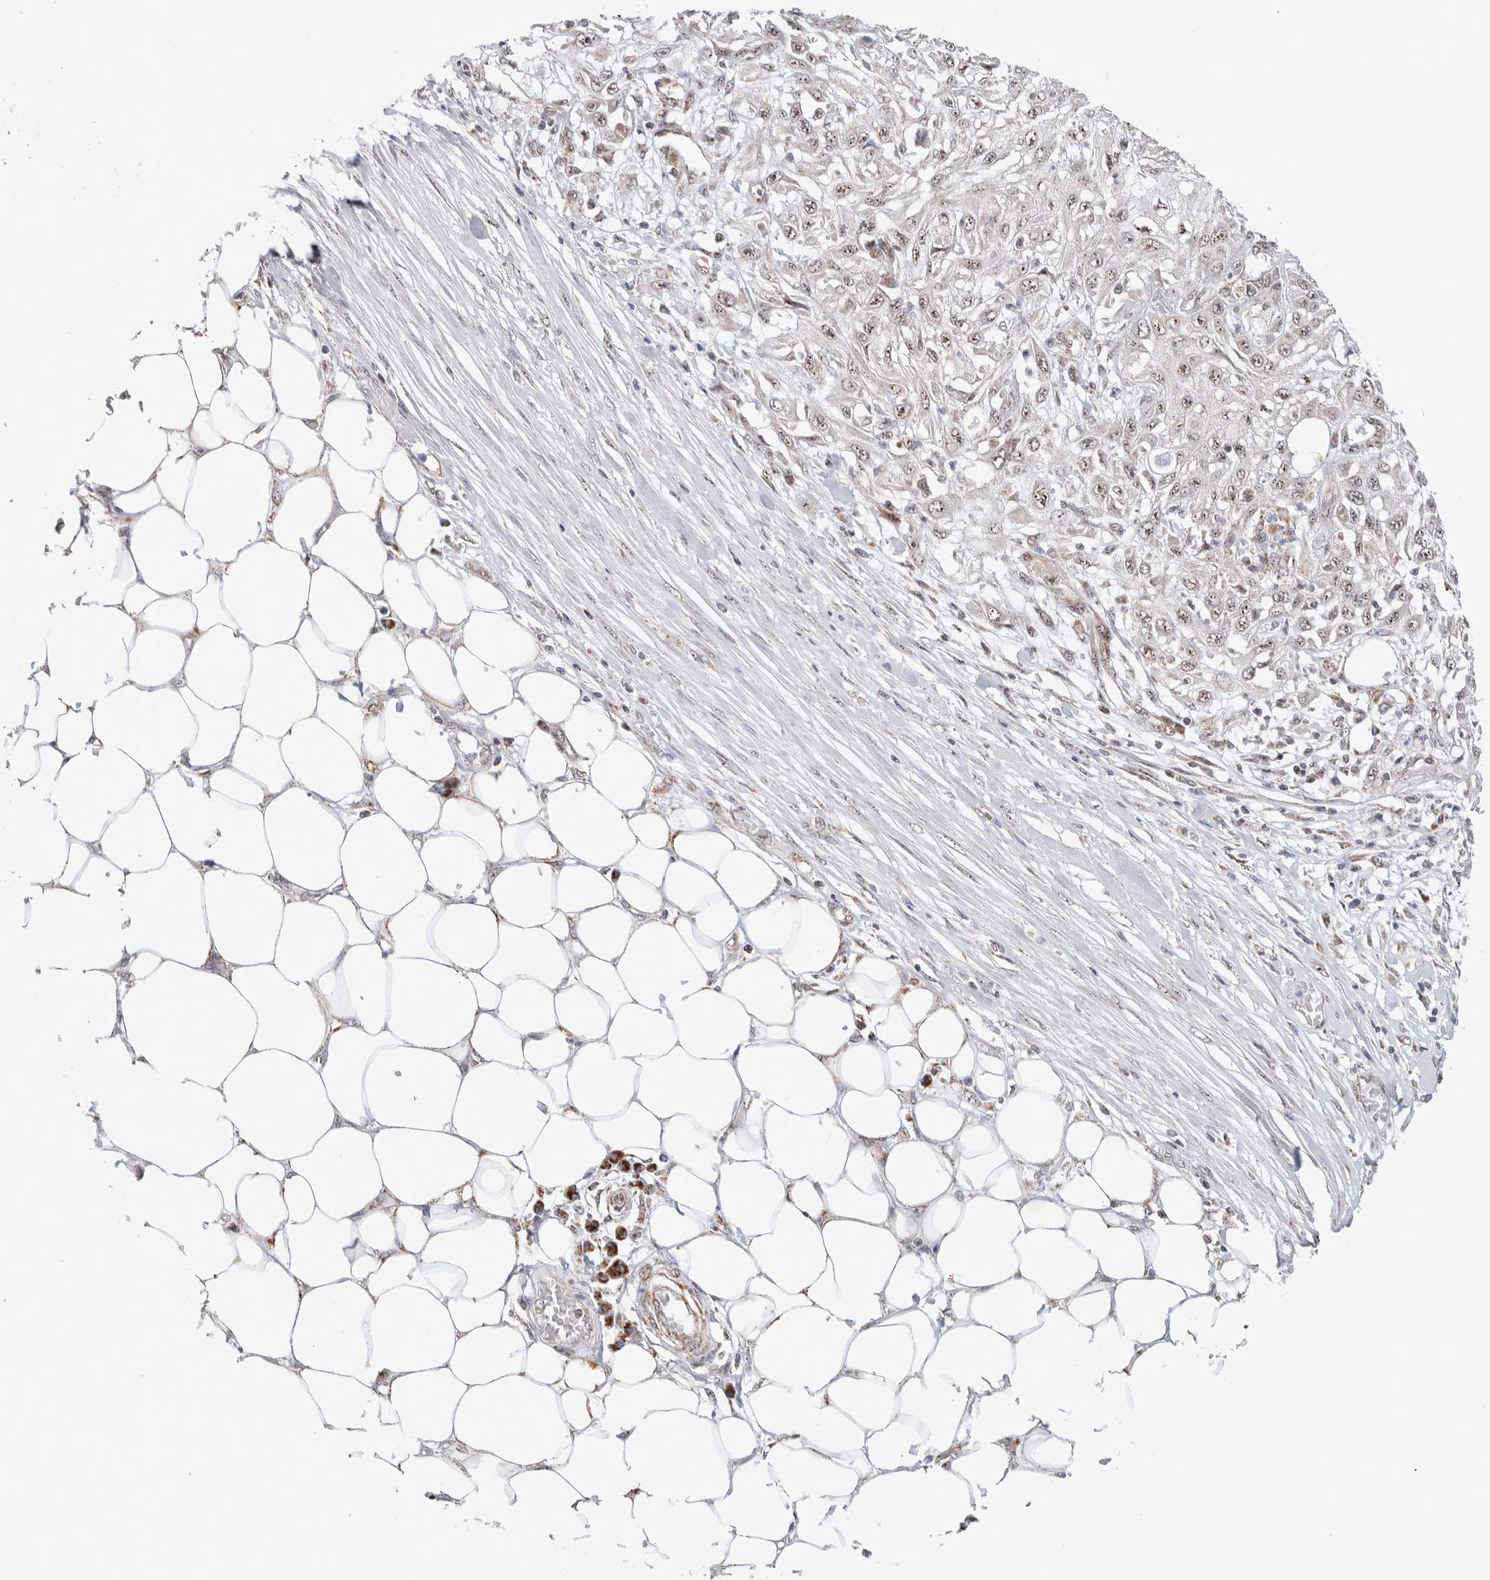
{"staining": {"intensity": "moderate", "quantity": ">75%", "location": "nuclear"}, "tissue": "skin cancer", "cell_type": "Tumor cells", "image_type": "cancer", "snomed": [{"axis": "morphology", "description": "Squamous cell carcinoma, NOS"}, {"axis": "morphology", "description": "Squamous cell carcinoma, metastatic, NOS"}, {"axis": "topography", "description": "Skin"}, {"axis": "topography", "description": "Lymph node"}], "caption": "This is a photomicrograph of immunohistochemistry (IHC) staining of skin cancer (squamous cell carcinoma), which shows moderate expression in the nuclear of tumor cells.", "gene": "ZNF695", "patient": {"sex": "male", "age": 75}}